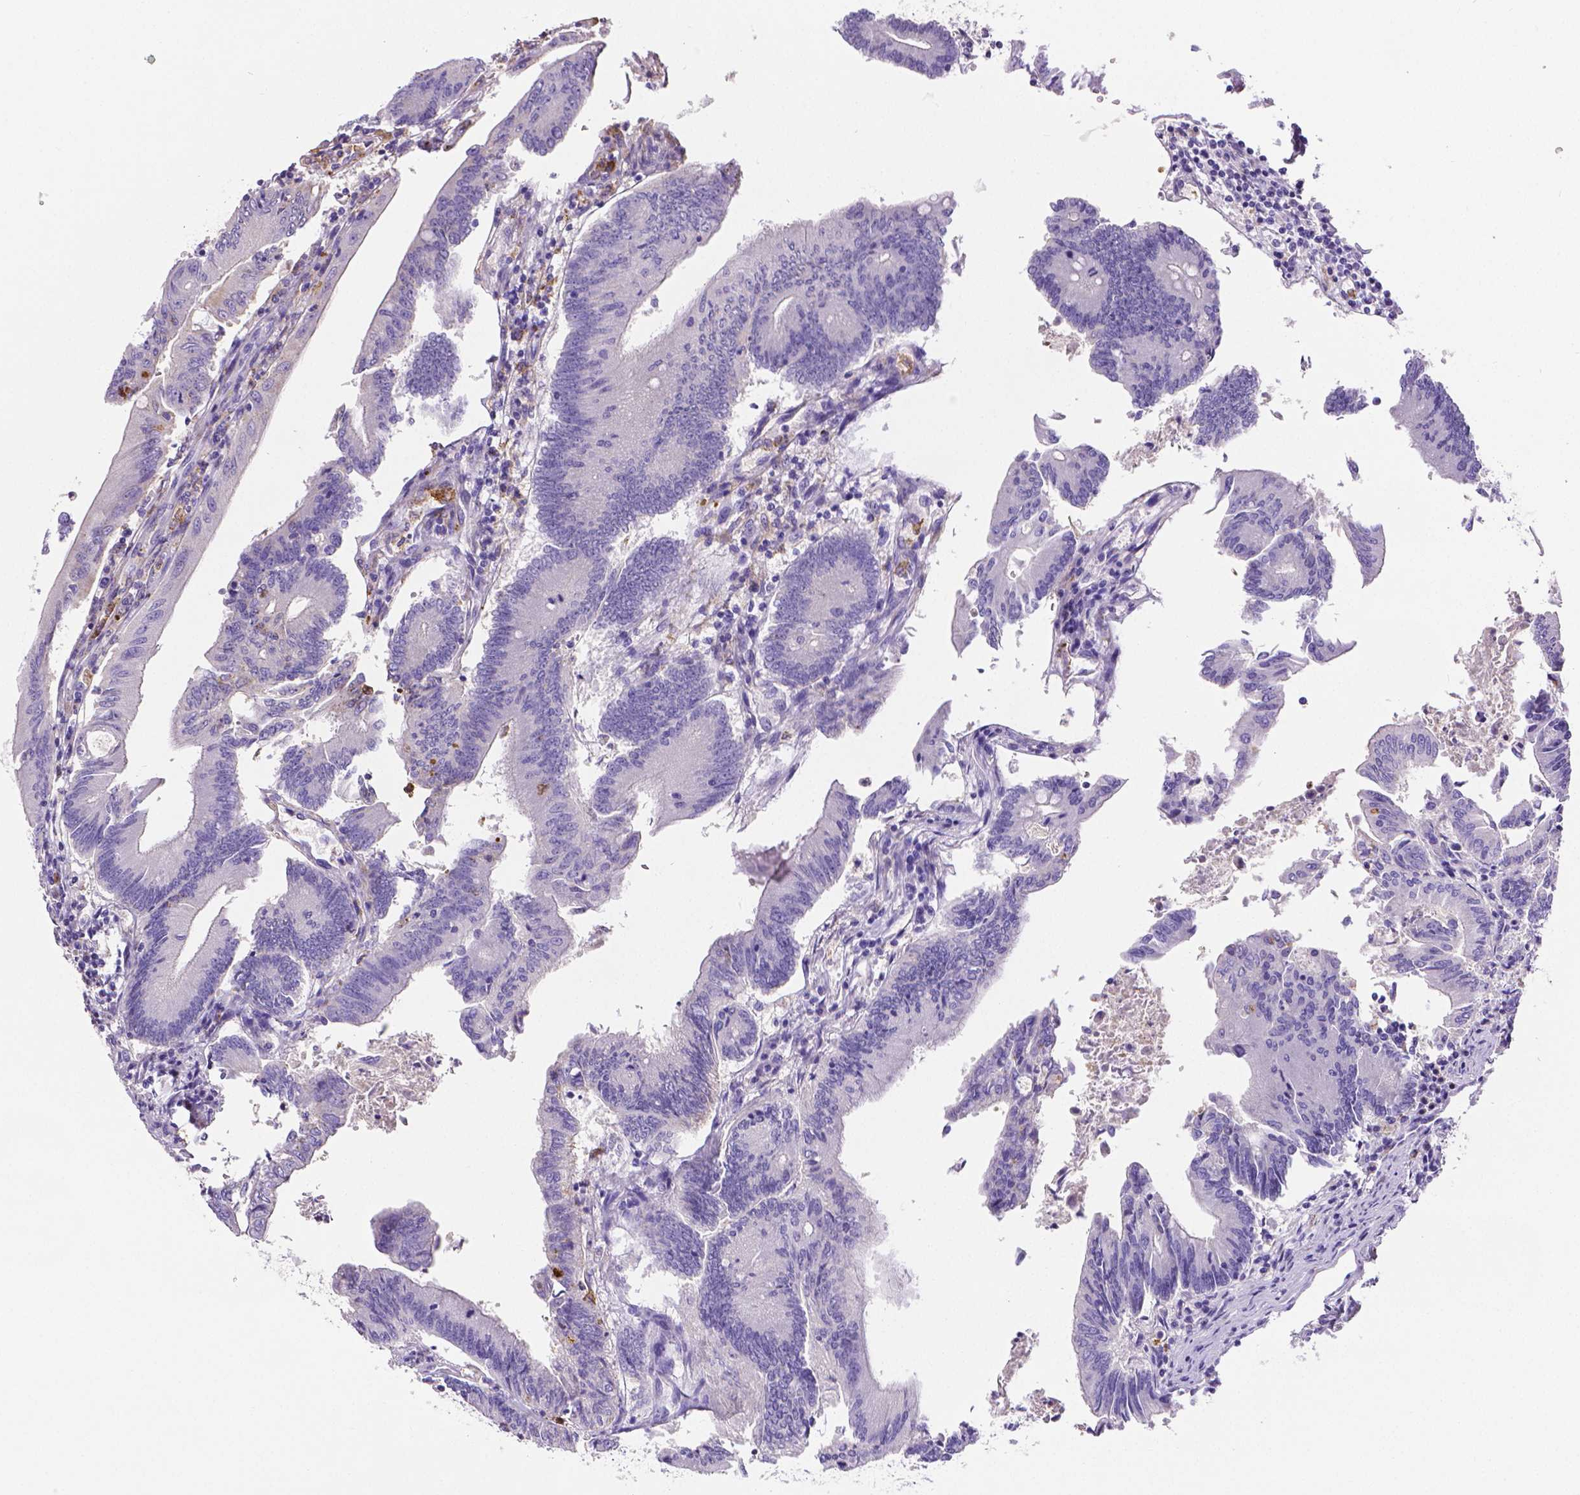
{"staining": {"intensity": "negative", "quantity": "none", "location": "none"}, "tissue": "colorectal cancer", "cell_type": "Tumor cells", "image_type": "cancer", "snomed": [{"axis": "morphology", "description": "Adenocarcinoma, NOS"}, {"axis": "topography", "description": "Colon"}], "caption": "High power microscopy histopathology image of an immunohistochemistry (IHC) micrograph of colorectal cancer (adenocarcinoma), revealing no significant positivity in tumor cells.", "gene": "MMP9", "patient": {"sex": "female", "age": 70}}